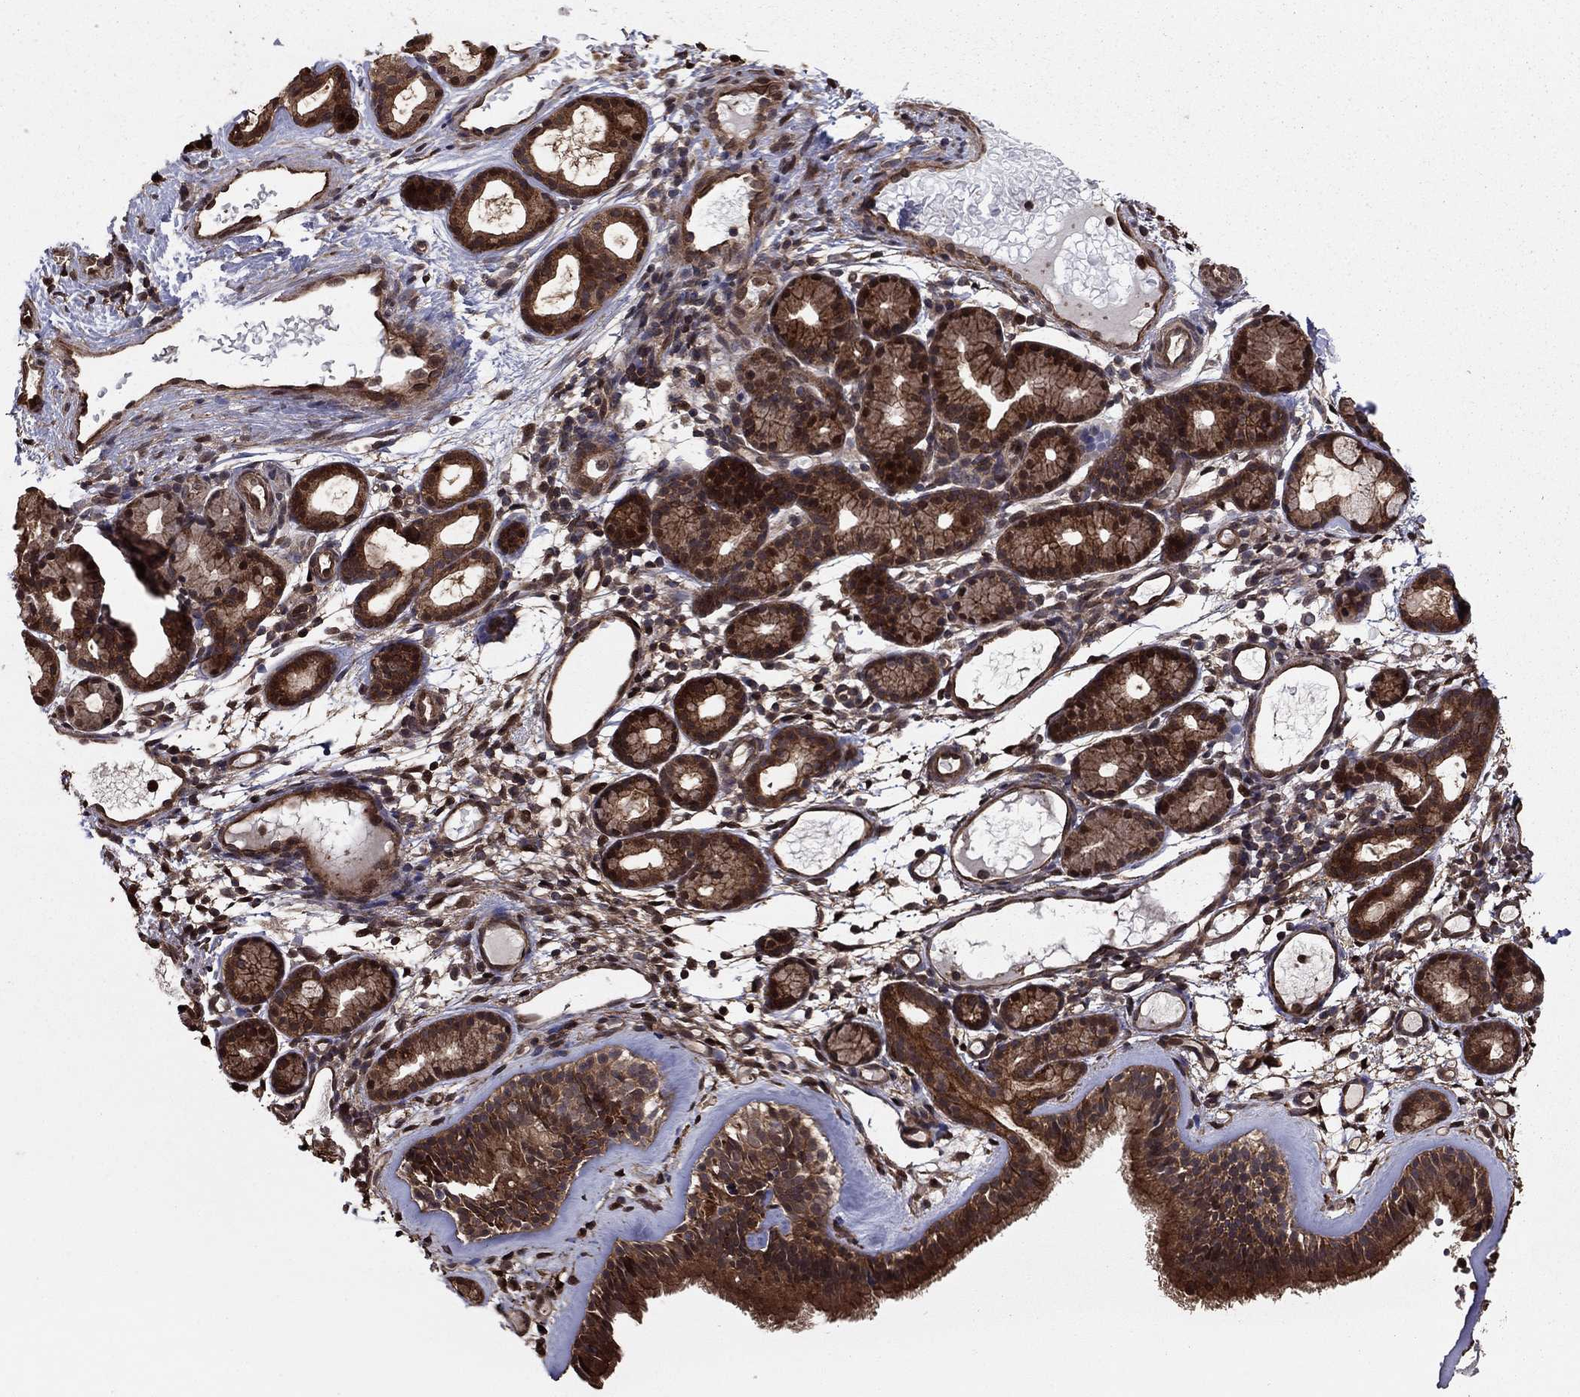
{"staining": {"intensity": "strong", "quantity": ">75%", "location": "cytoplasmic/membranous"}, "tissue": "nasopharynx", "cell_type": "Respiratory epithelial cells", "image_type": "normal", "snomed": [{"axis": "morphology", "description": "Normal tissue, NOS"}, {"axis": "topography", "description": "Nasopharynx"}], "caption": "Human nasopharynx stained for a protein (brown) shows strong cytoplasmic/membranous positive staining in approximately >75% of respiratory epithelial cells.", "gene": "GYG1", "patient": {"sex": "female", "age": 81}}